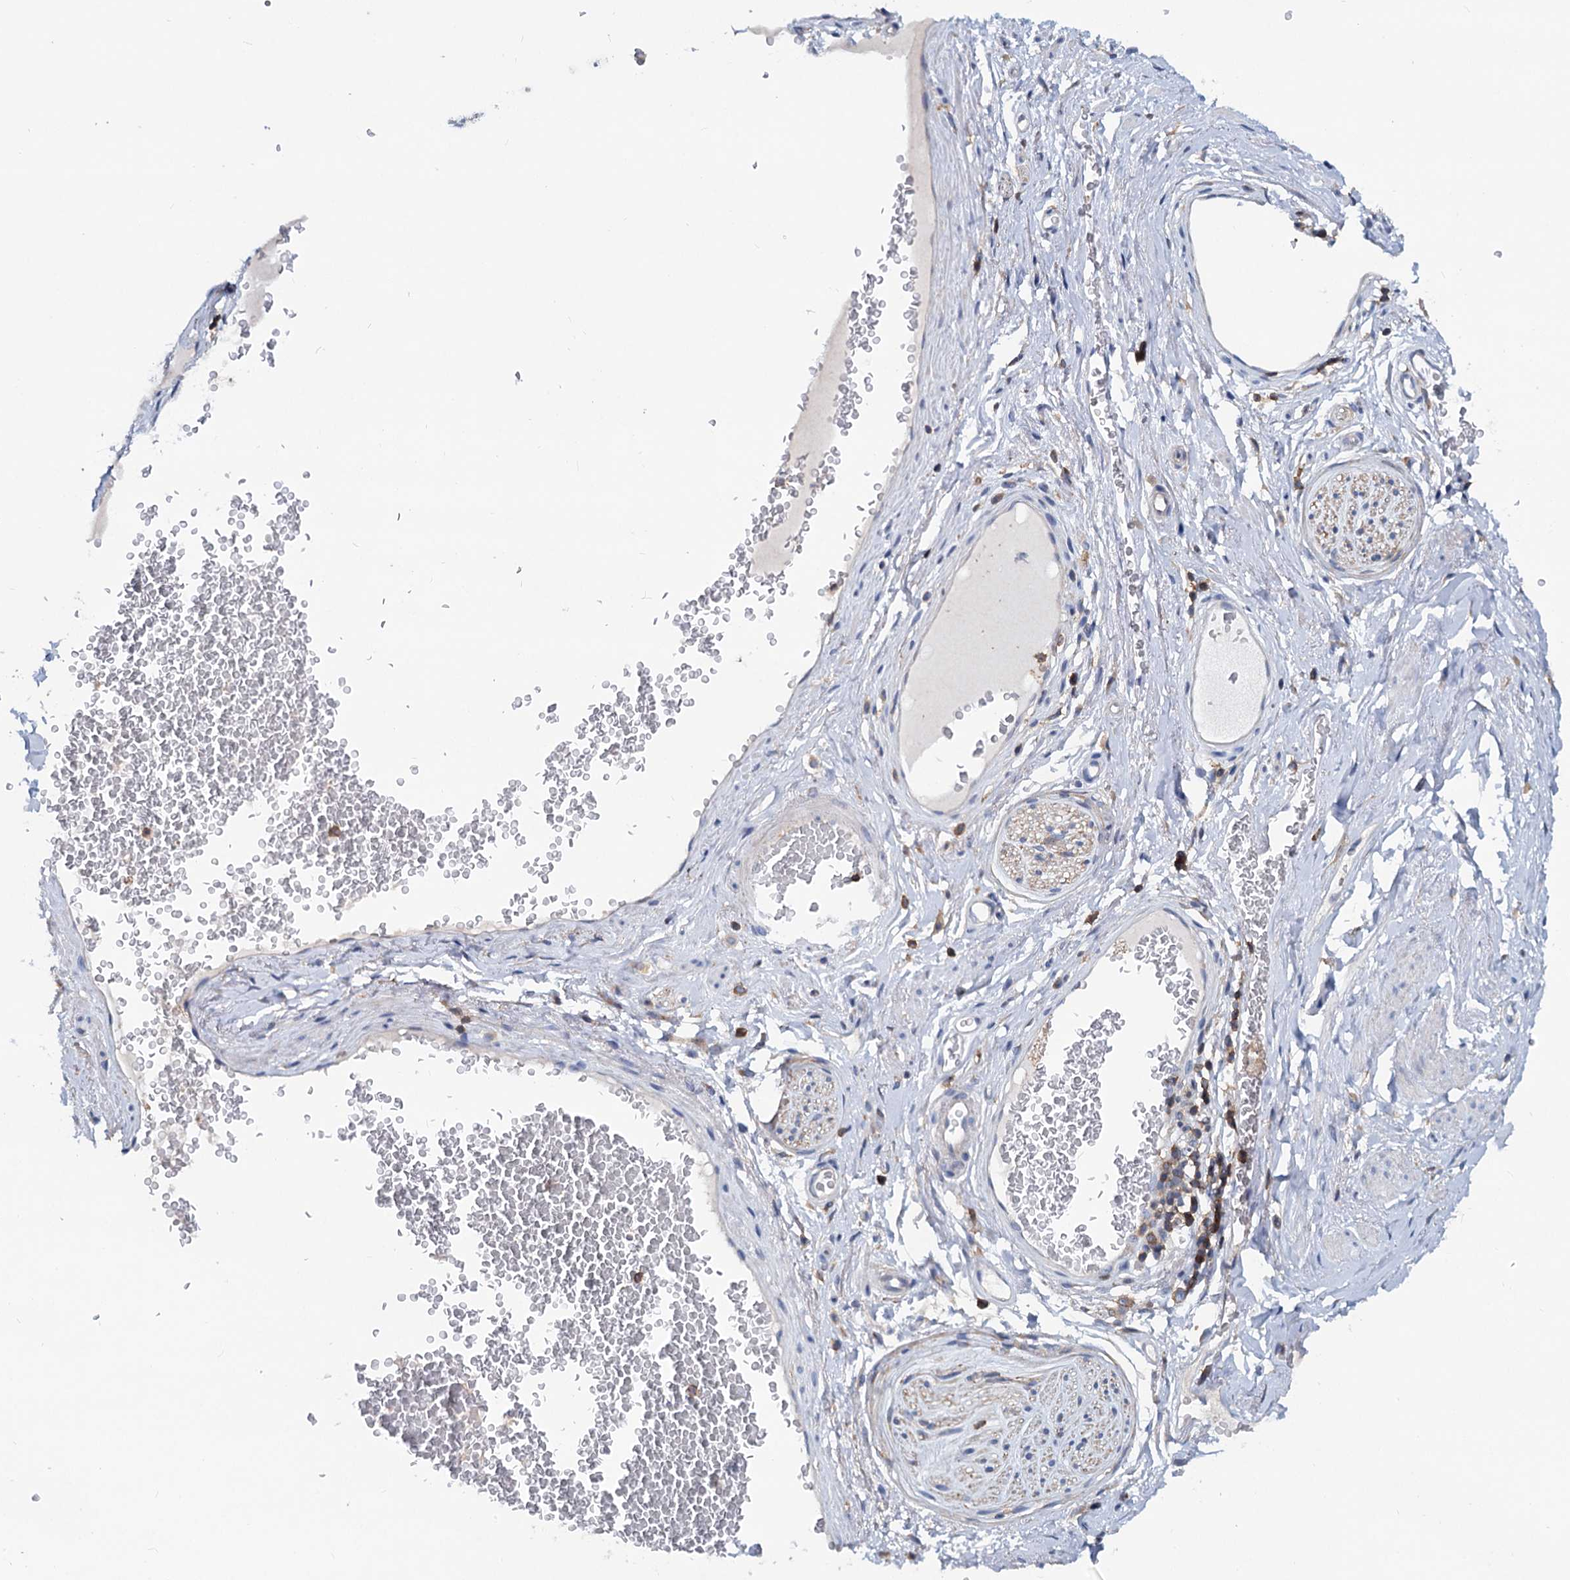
{"staining": {"intensity": "negative", "quantity": "none", "location": "none"}, "tissue": "adipose tissue", "cell_type": "Adipocytes", "image_type": "normal", "snomed": [{"axis": "morphology", "description": "Normal tissue, NOS"}, {"axis": "morphology", "description": "Adenocarcinoma, NOS"}, {"axis": "topography", "description": "Rectum"}, {"axis": "topography", "description": "Vagina"}, {"axis": "topography", "description": "Peripheral nerve tissue"}], "caption": "Immunohistochemical staining of benign adipose tissue displays no significant staining in adipocytes. (DAB IHC, high magnification).", "gene": "LRCH4", "patient": {"sex": "female", "age": 71}}